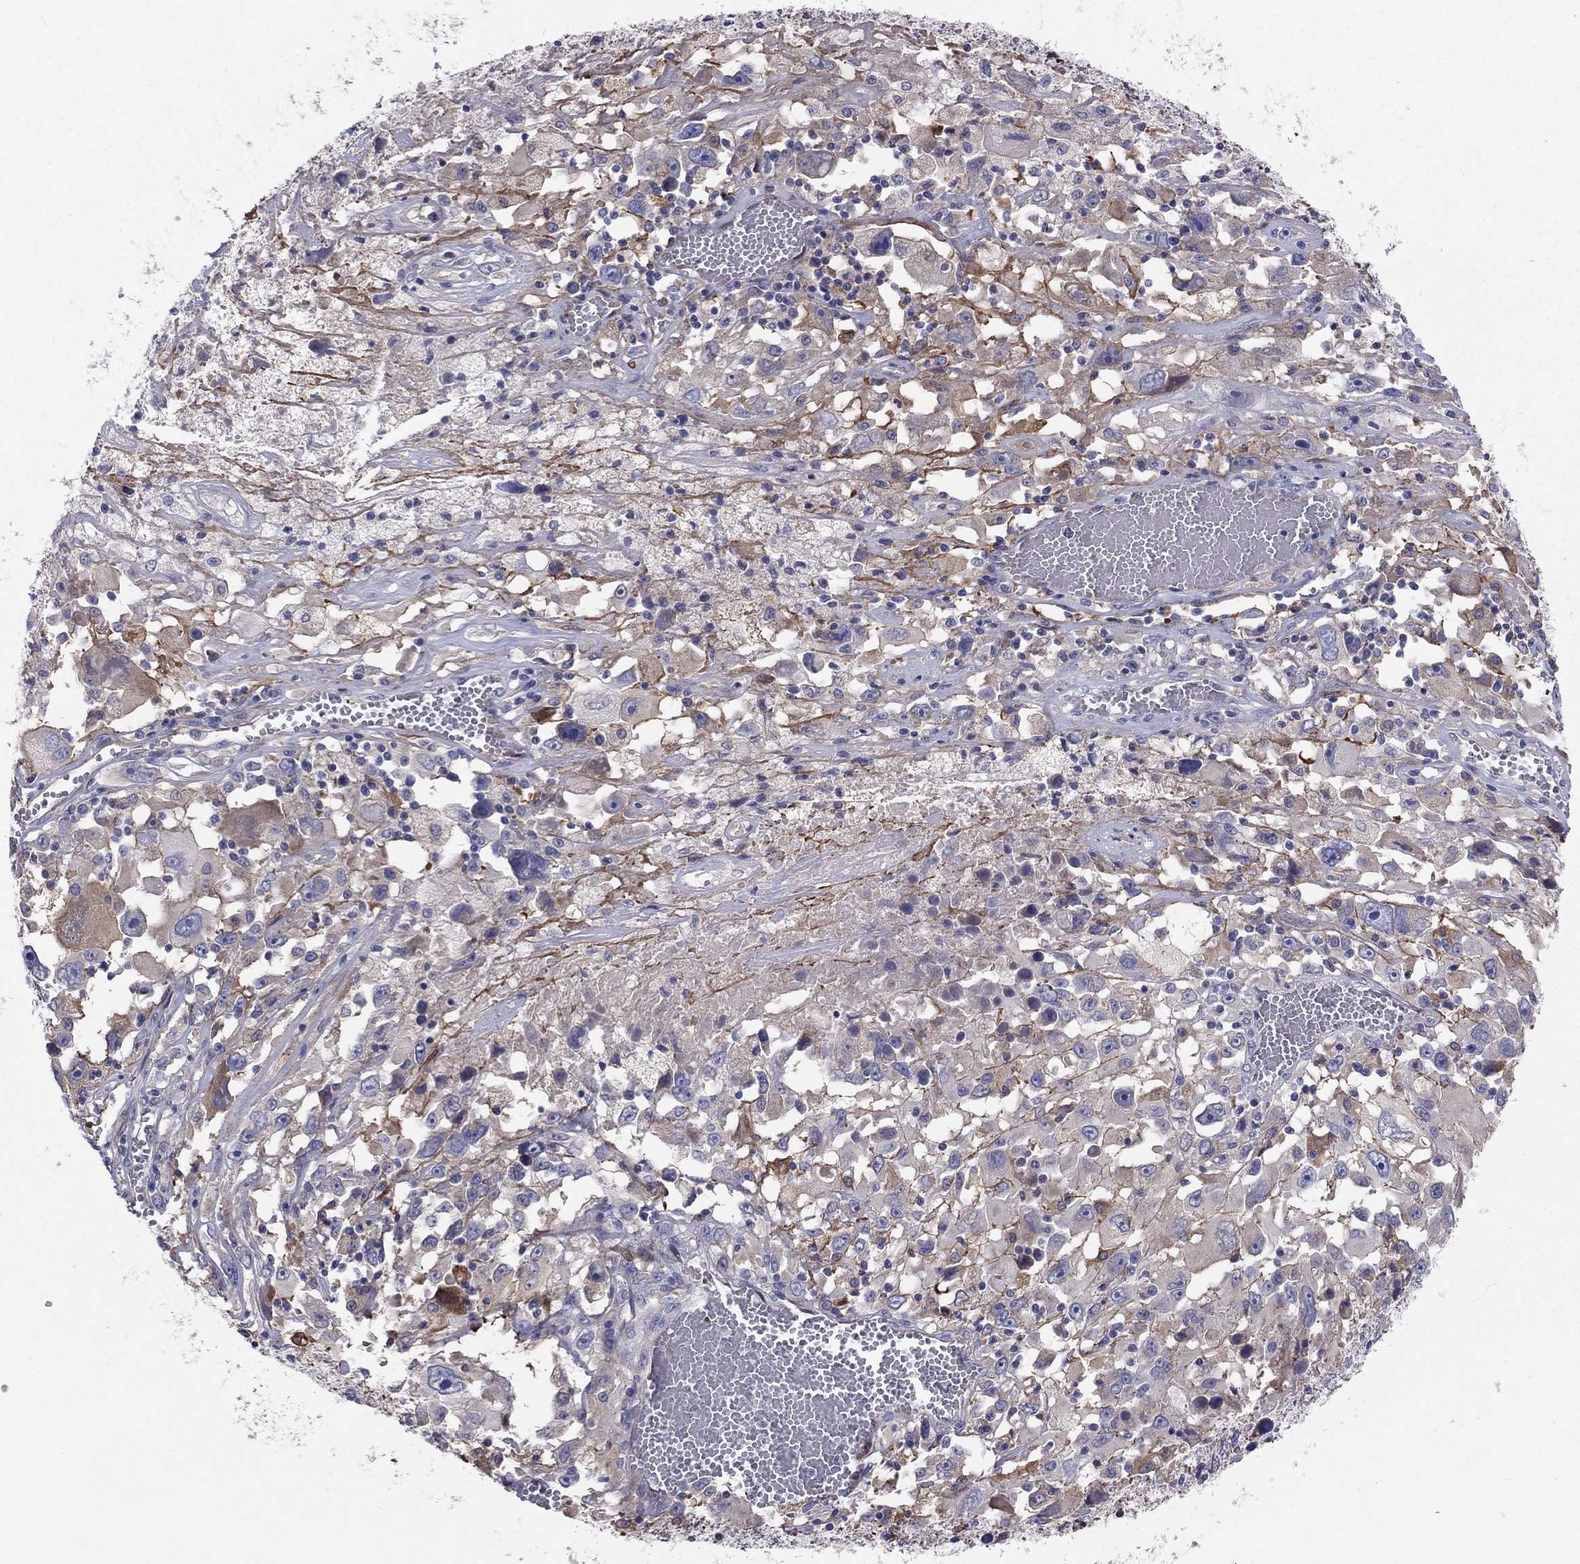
{"staining": {"intensity": "negative", "quantity": "none", "location": "none"}, "tissue": "melanoma", "cell_type": "Tumor cells", "image_type": "cancer", "snomed": [{"axis": "morphology", "description": "Malignant melanoma, Metastatic site"}, {"axis": "topography", "description": "Soft tissue"}], "caption": "This is an immunohistochemistry (IHC) image of human malignant melanoma (metastatic site). There is no expression in tumor cells.", "gene": "EMP2", "patient": {"sex": "male", "age": 50}}